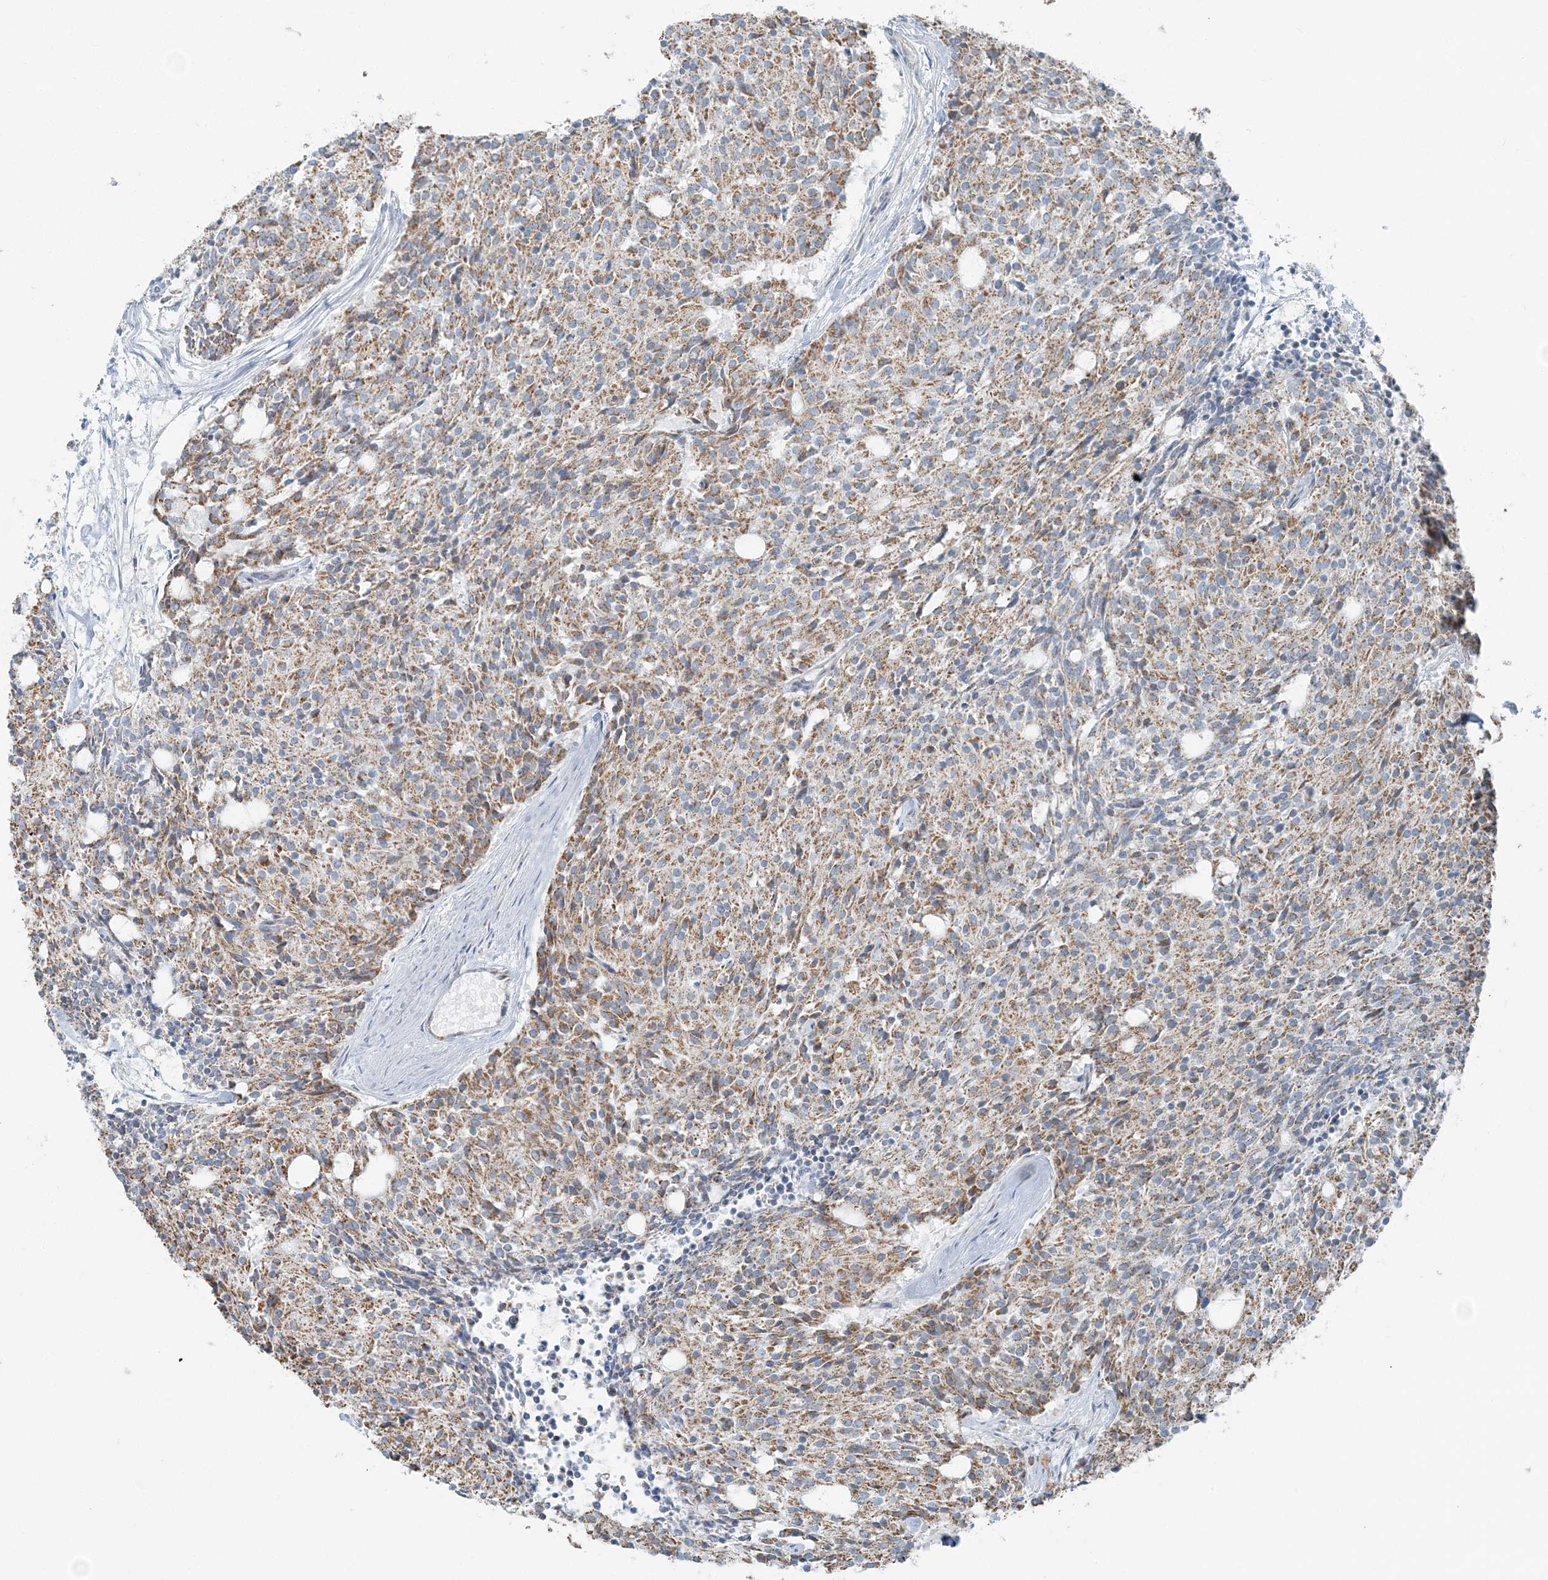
{"staining": {"intensity": "moderate", "quantity": ">75%", "location": "cytoplasmic/membranous"}, "tissue": "carcinoid", "cell_type": "Tumor cells", "image_type": "cancer", "snomed": [{"axis": "morphology", "description": "Carcinoid, malignant, NOS"}, {"axis": "topography", "description": "Pancreas"}], "caption": "Protein staining of carcinoid tissue demonstrates moderate cytoplasmic/membranous positivity in approximately >75% of tumor cells. Using DAB (brown) and hematoxylin (blue) stains, captured at high magnification using brightfield microscopy.", "gene": "SLC22A16", "patient": {"sex": "female", "age": 54}}